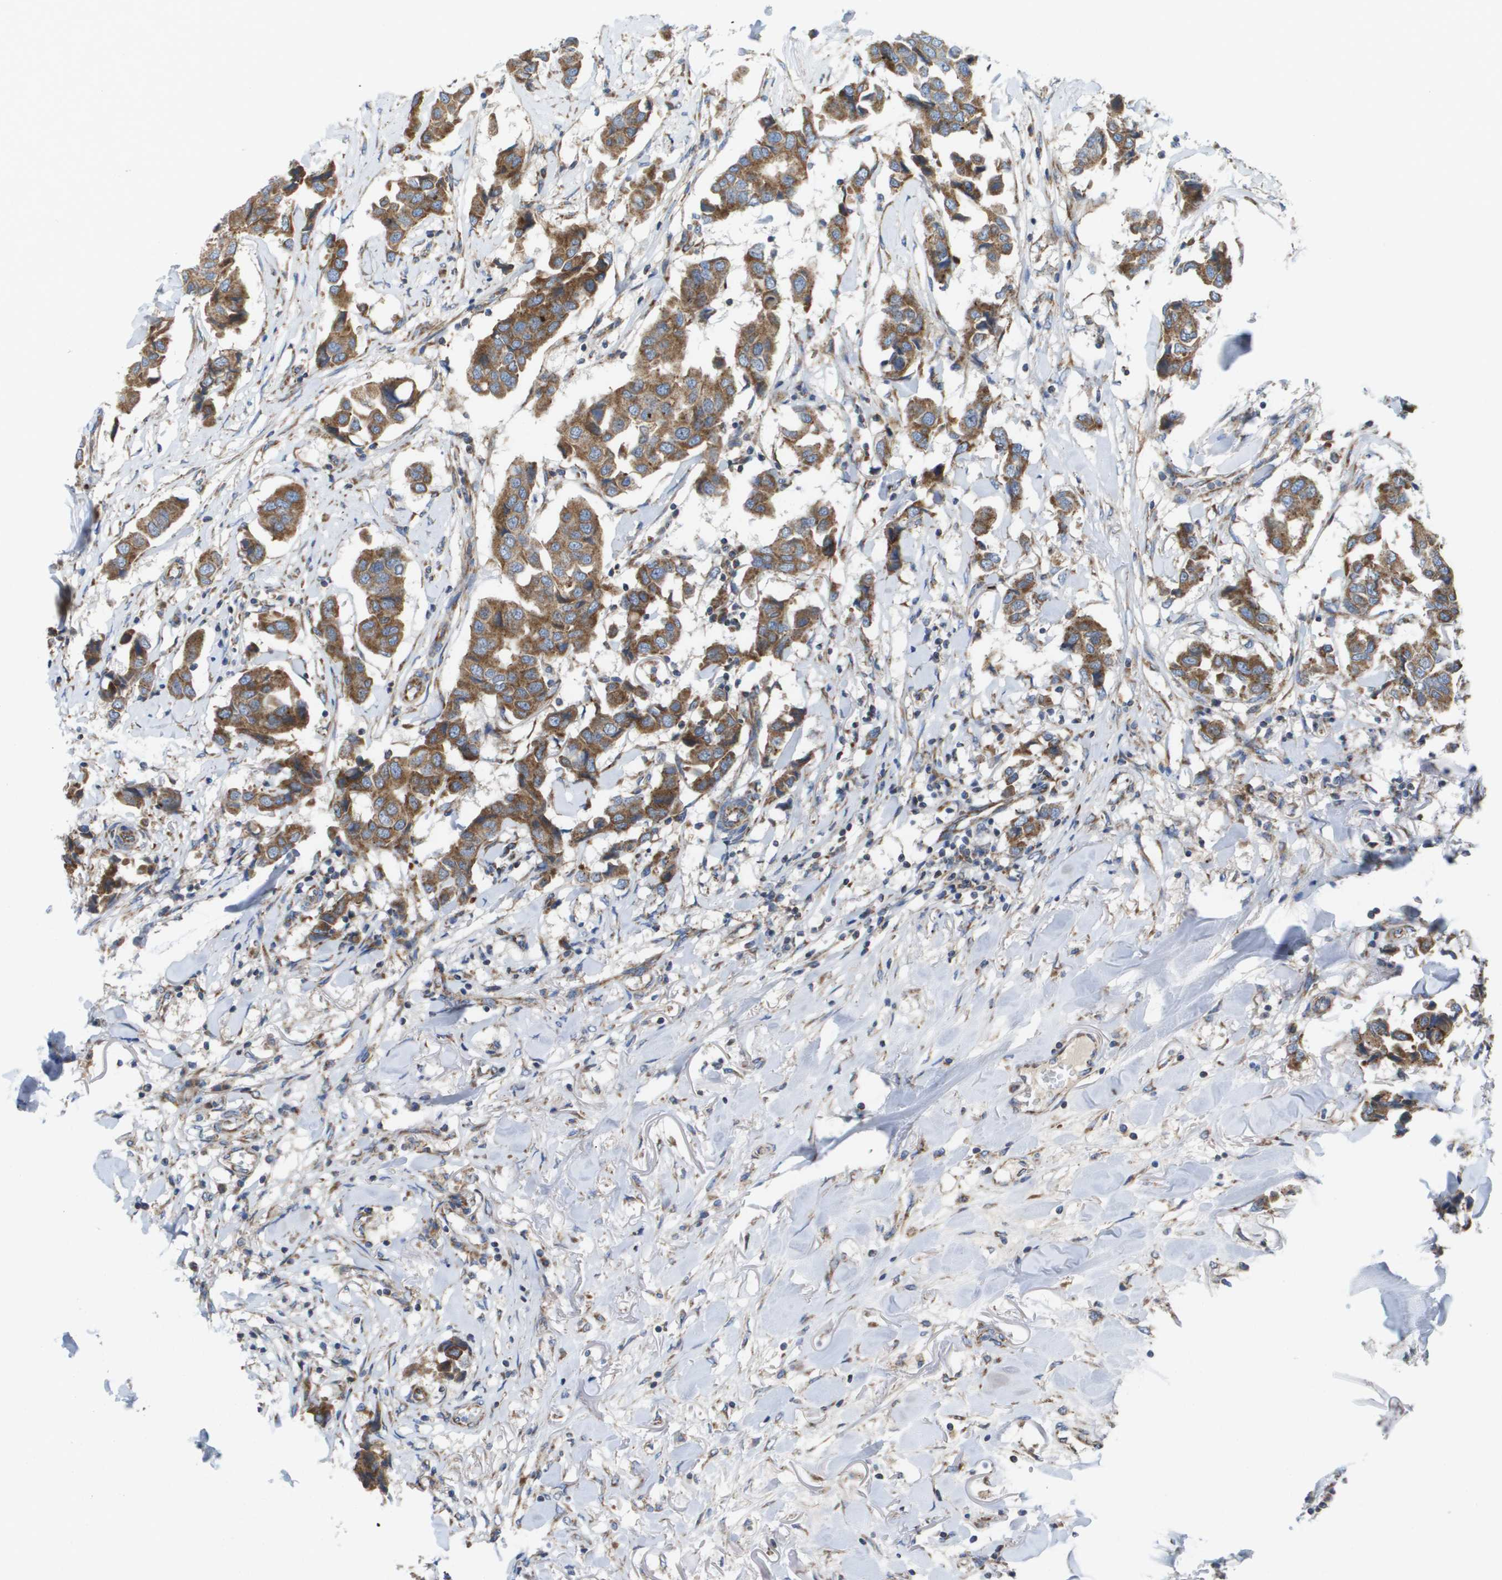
{"staining": {"intensity": "moderate", "quantity": ">75%", "location": "cytoplasmic/membranous"}, "tissue": "breast cancer", "cell_type": "Tumor cells", "image_type": "cancer", "snomed": [{"axis": "morphology", "description": "Duct carcinoma"}, {"axis": "topography", "description": "Breast"}], "caption": "High-power microscopy captured an immunohistochemistry (IHC) photomicrograph of breast invasive ductal carcinoma, revealing moderate cytoplasmic/membranous positivity in about >75% of tumor cells.", "gene": "FIS1", "patient": {"sex": "female", "age": 80}}